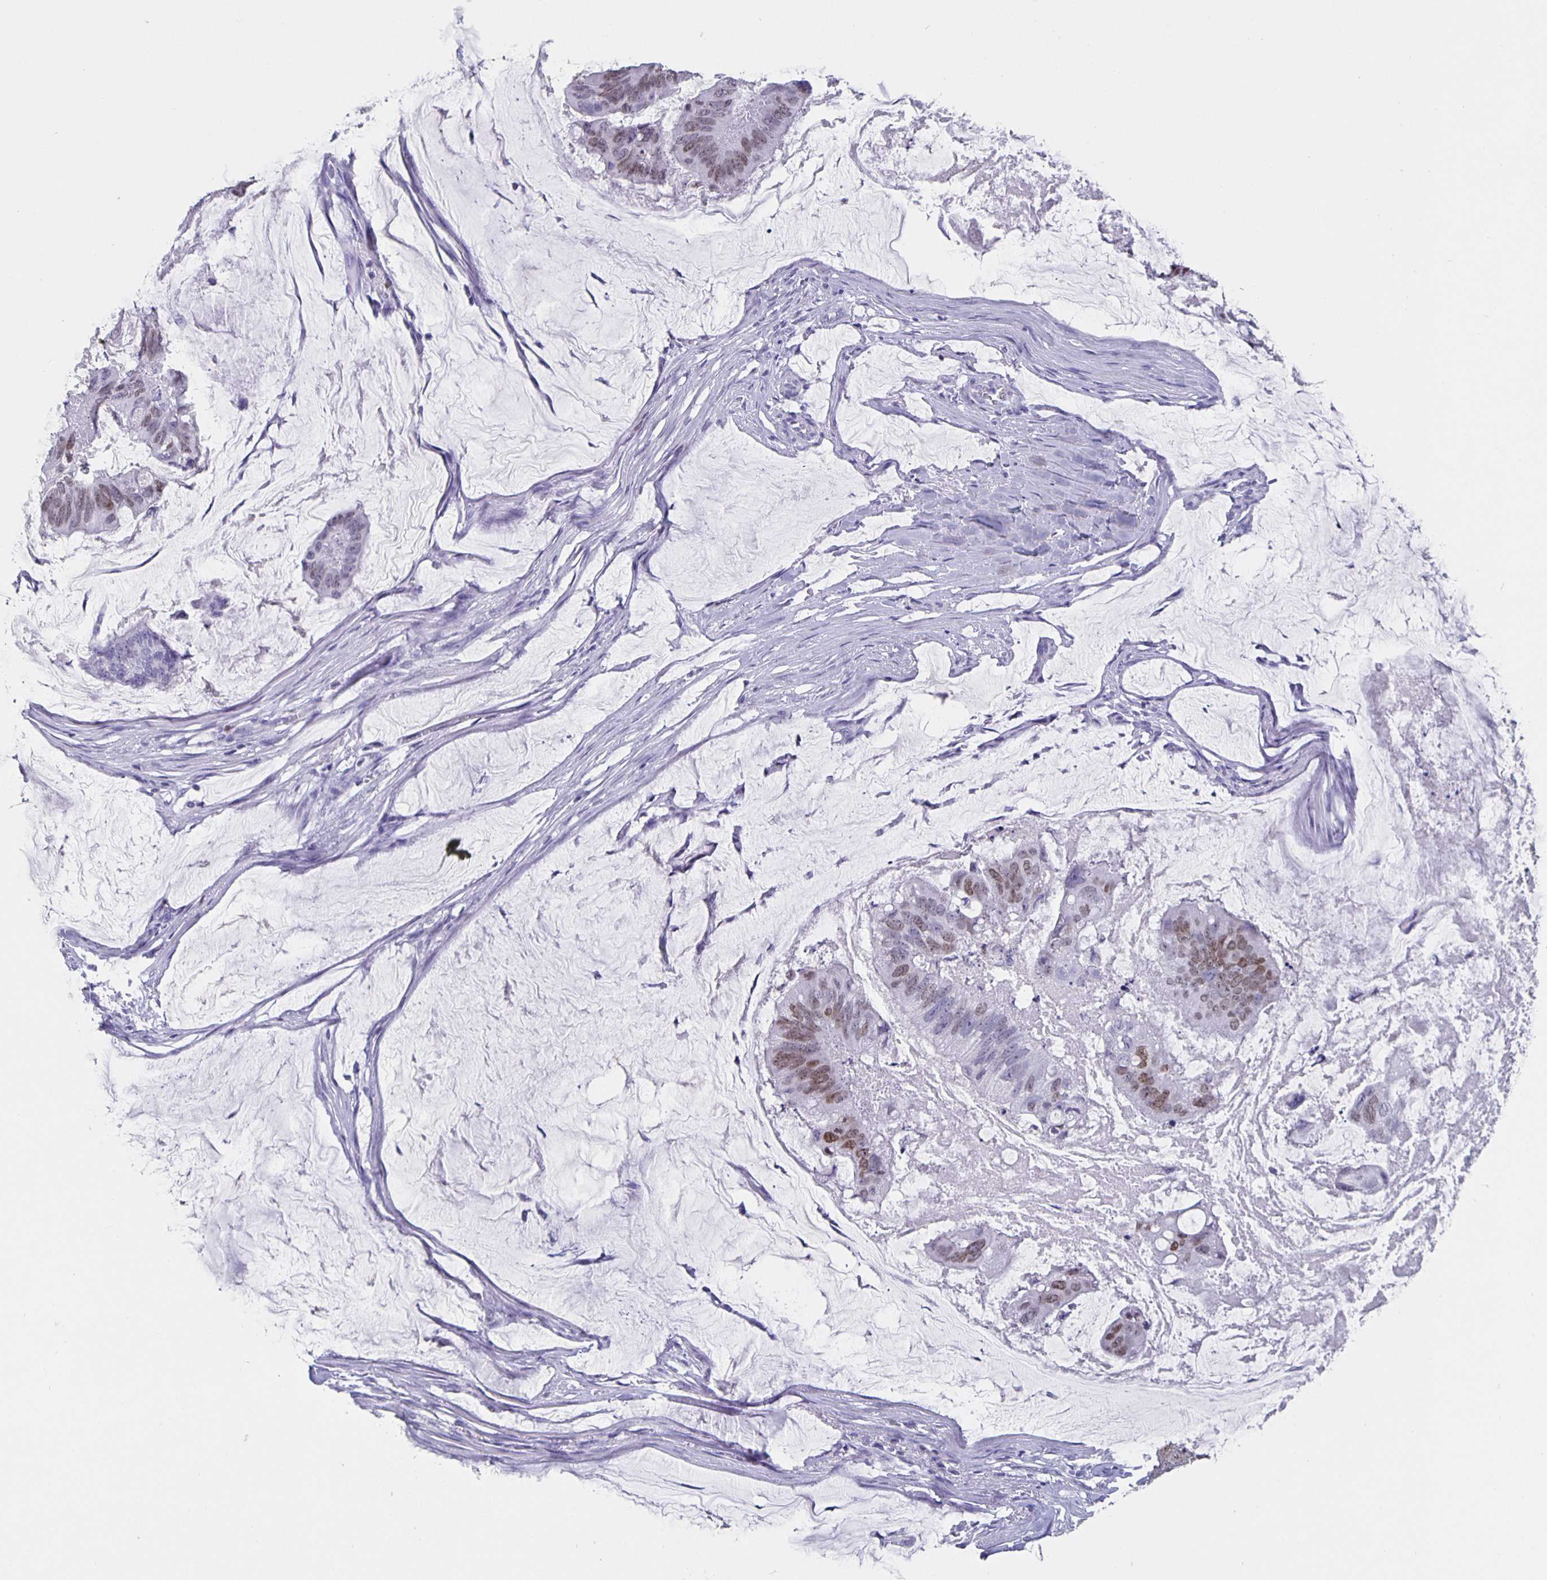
{"staining": {"intensity": "moderate", "quantity": "25%-75%", "location": "nuclear"}, "tissue": "colorectal cancer", "cell_type": "Tumor cells", "image_type": "cancer", "snomed": [{"axis": "morphology", "description": "Adenocarcinoma, NOS"}, {"axis": "topography", "description": "Colon"}], "caption": "Tumor cells display medium levels of moderate nuclear positivity in about 25%-75% of cells in human colorectal cancer (adenocarcinoma).", "gene": "SATB2", "patient": {"sex": "male", "age": 62}}